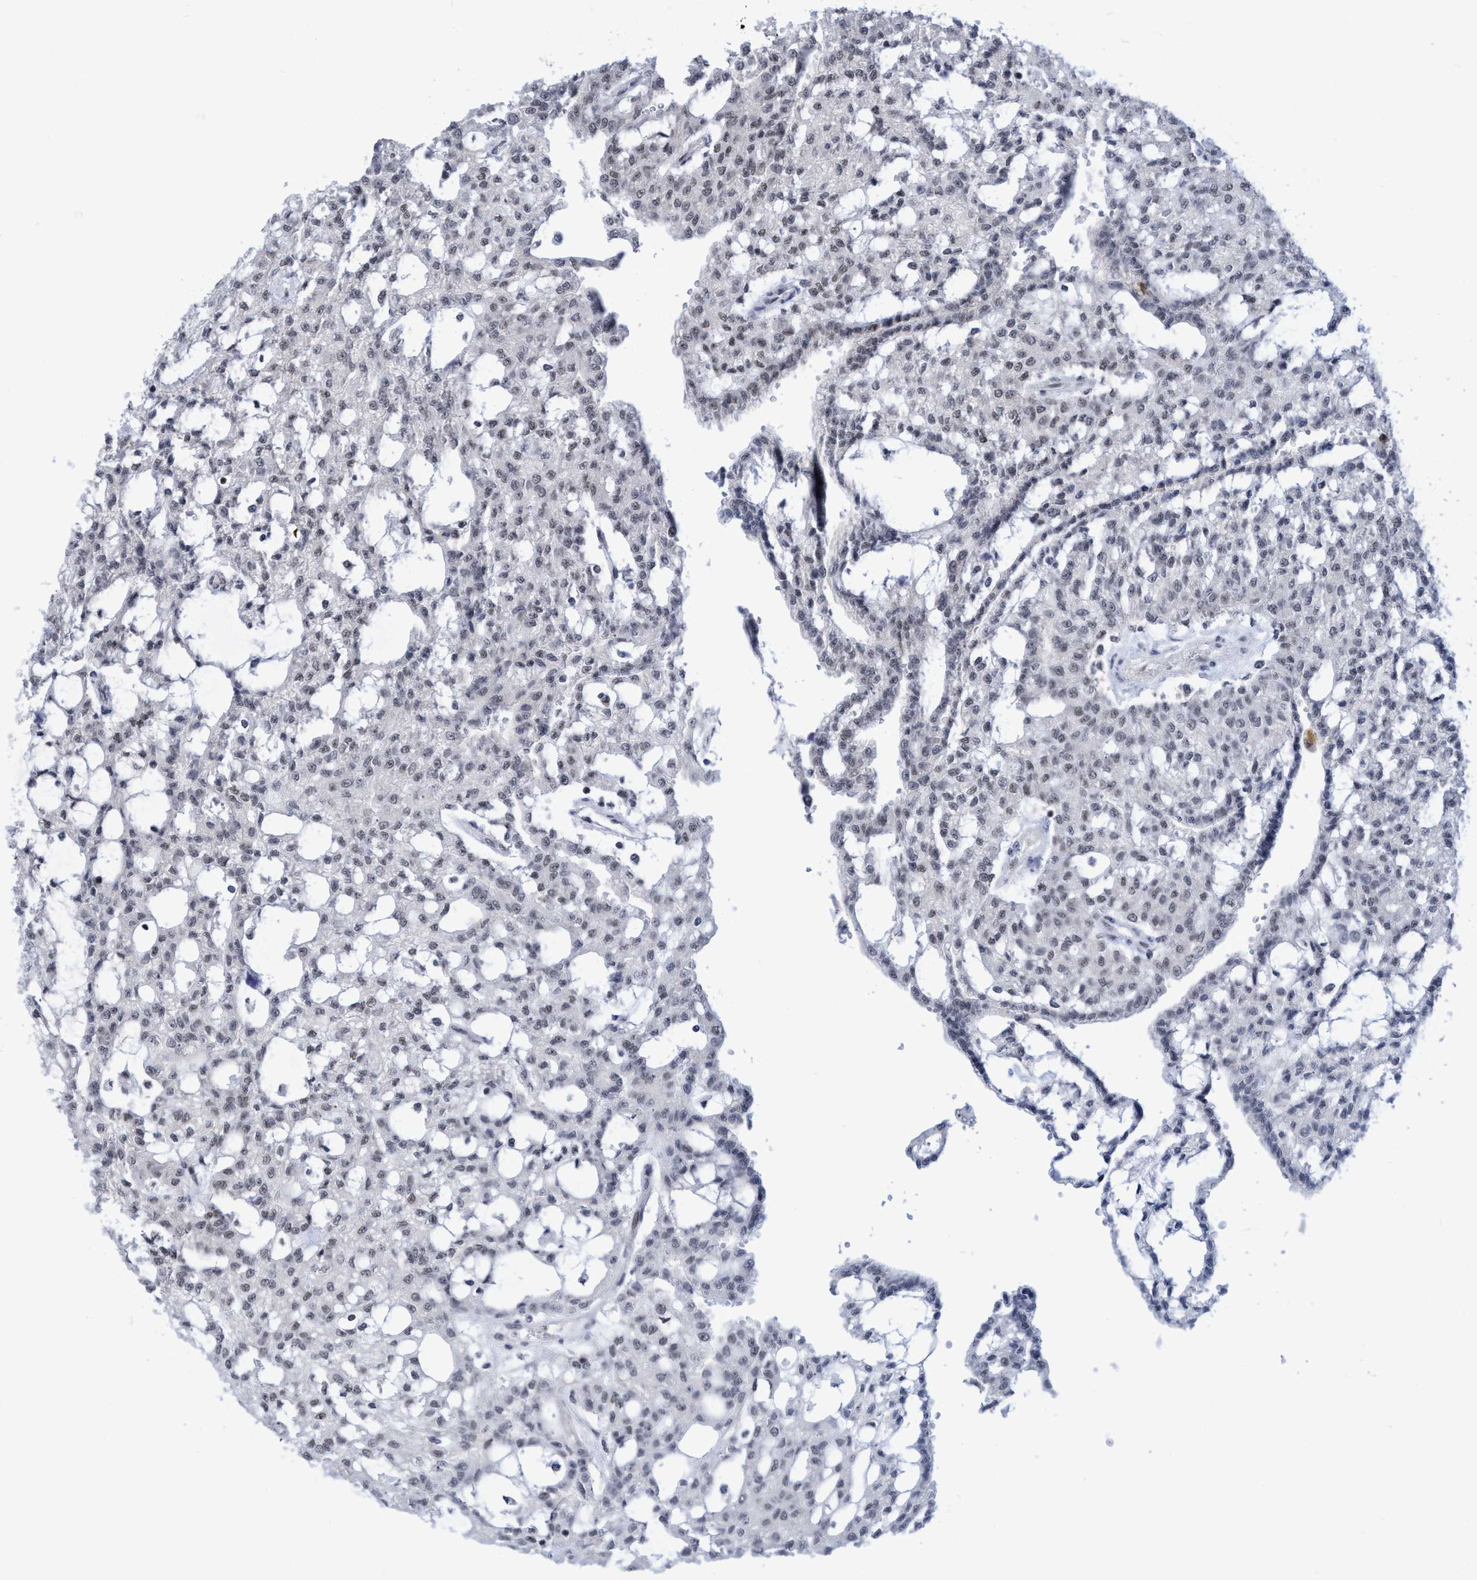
{"staining": {"intensity": "weak", "quantity": "<25%", "location": "nuclear"}, "tissue": "renal cancer", "cell_type": "Tumor cells", "image_type": "cancer", "snomed": [{"axis": "morphology", "description": "Adenocarcinoma, NOS"}, {"axis": "topography", "description": "Kidney"}], "caption": "High magnification brightfield microscopy of adenocarcinoma (renal) stained with DAB (brown) and counterstained with hematoxylin (blue): tumor cells show no significant expression.", "gene": "C9orf78", "patient": {"sex": "male", "age": 63}}